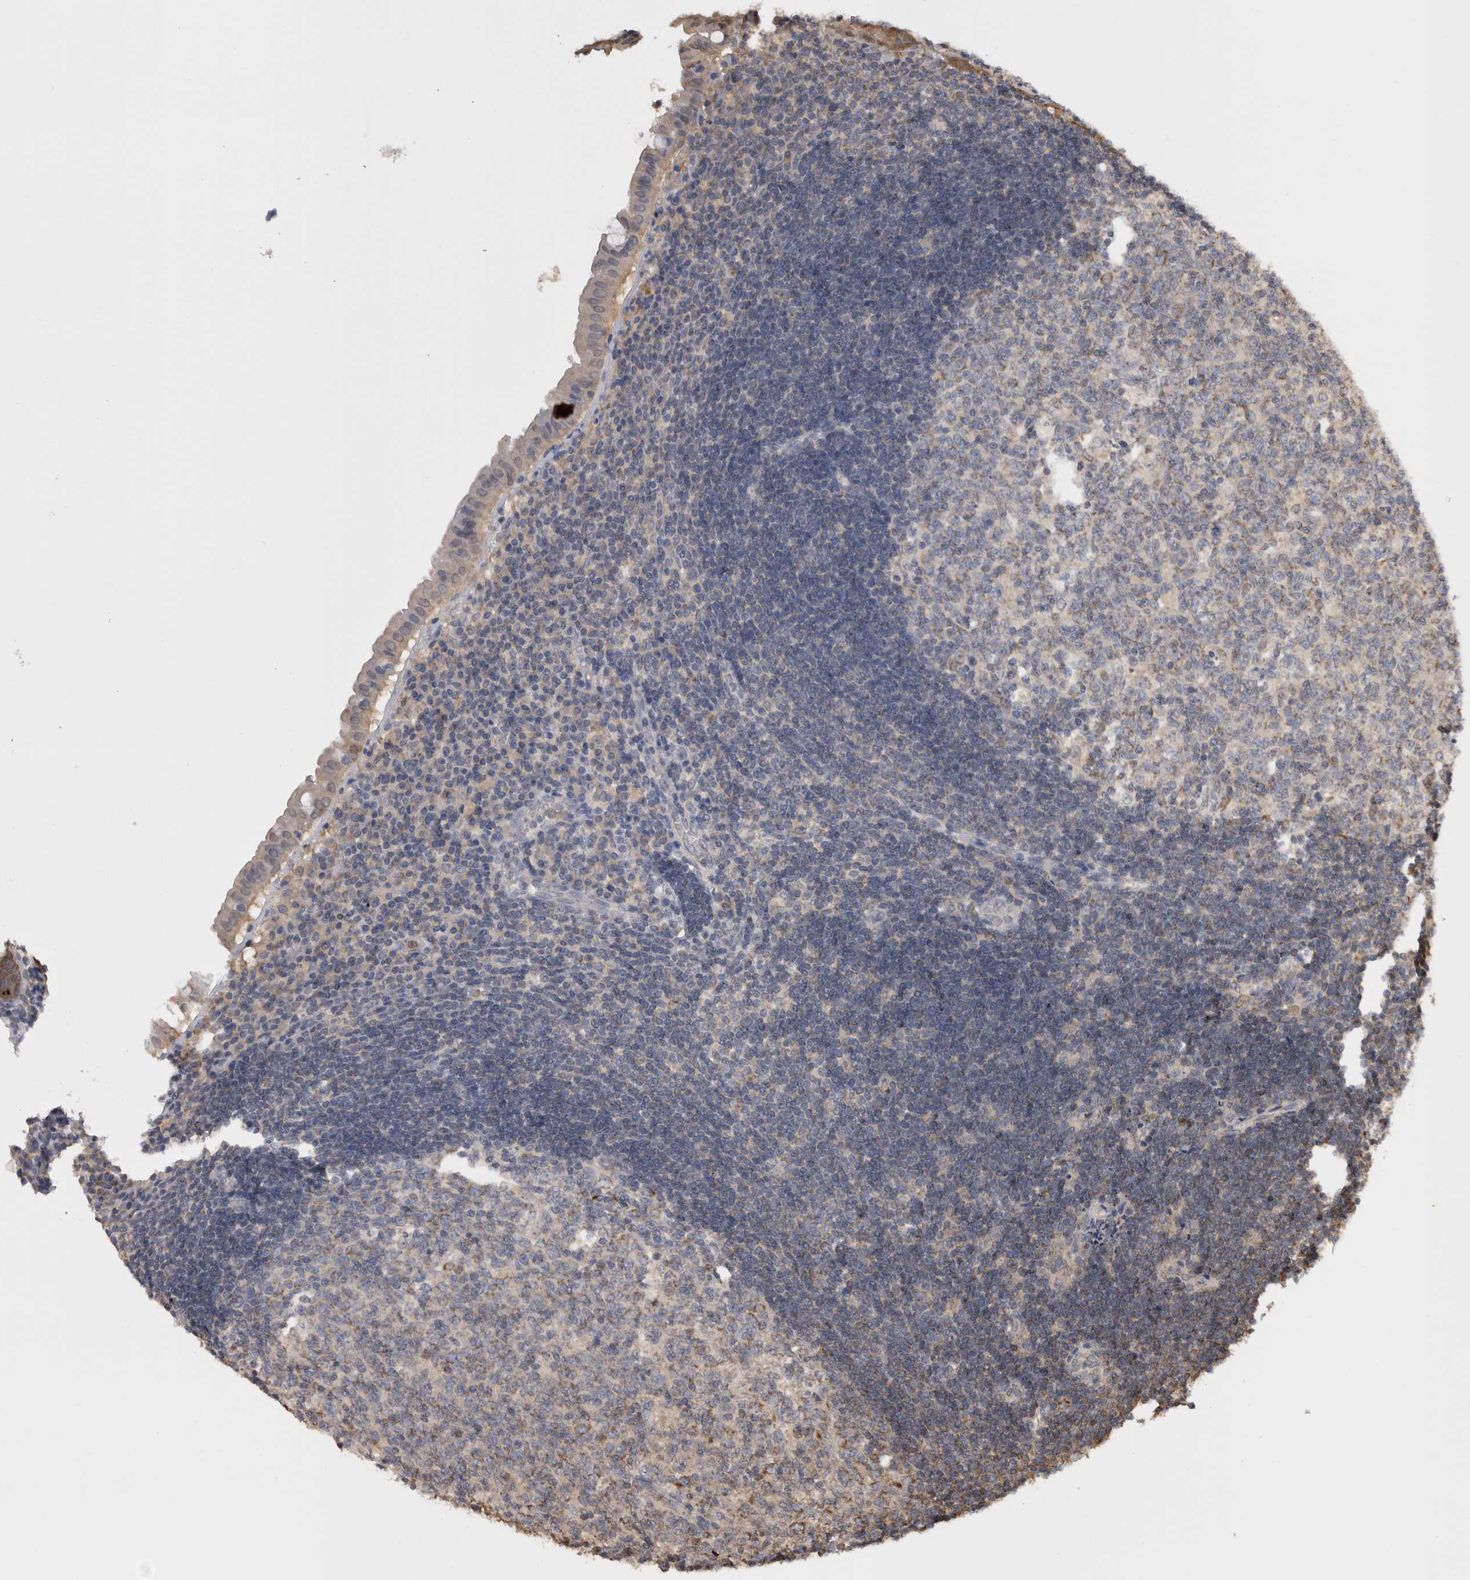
{"staining": {"intensity": "moderate", "quantity": ">75%", "location": "cytoplasmic/membranous"}, "tissue": "appendix", "cell_type": "Glandular cells", "image_type": "normal", "snomed": [{"axis": "morphology", "description": "Normal tissue, NOS"}, {"axis": "topography", "description": "Appendix"}], "caption": "Benign appendix was stained to show a protein in brown. There is medium levels of moderate cytoplasmic/membranous expression in about >75% of glandular cells. The protein is stained brown, and the nuclei are stained in blue (DAB IHC with brightfield microscopy, high magnification).", "gene": "PREP", "patient": {"sex": "female", "age": 54}}